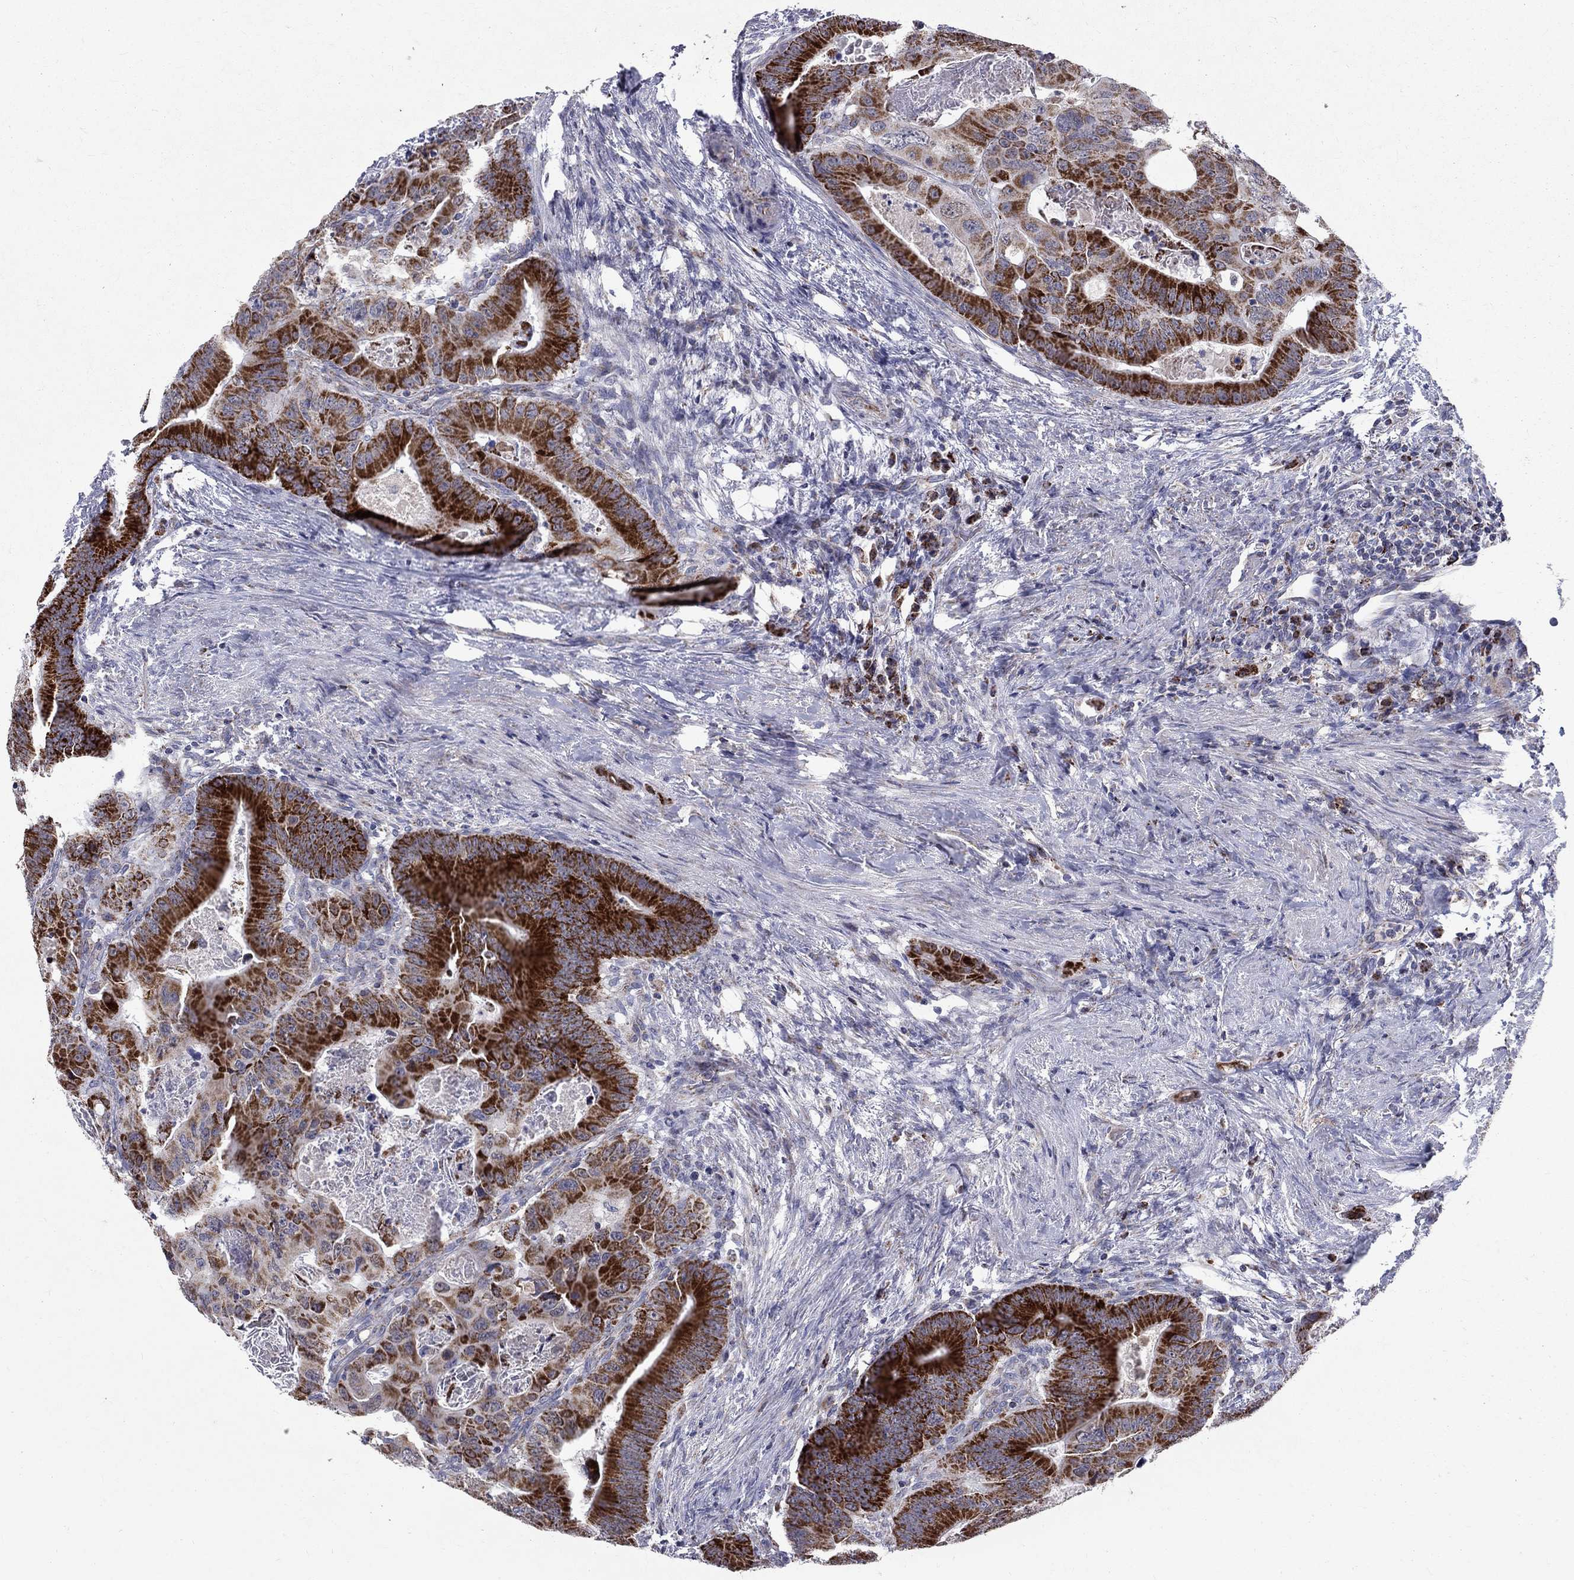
{"staining": {"intensity": "strong", "quantity": ">75%", "location": "cytoplasmic/membranous"}, "tissue": "colorectal cancer", "cell_type": "Tumor cells", "image_type": "cancer", "snomed": [{"axis": "morphology", "description": "Adenocarcinoma, NOS"}, {"axis": "topography", "description": "Rectum"}], "caption": "Immunohistochemistry (DAB) staining of colorectal cancer (adenocarcinoma) demonstrates strong cytoplasmic/membranous protein expression in approximately >75% of tumor cells. The staining was performed using DAB (3,3'-diaminobenzidine), with brown indicating positive protein expression. Nuclei are stained blue with hematoxylin.", "gene": "SLC4A10", "patient": {"sex": "male", "age": 64}}